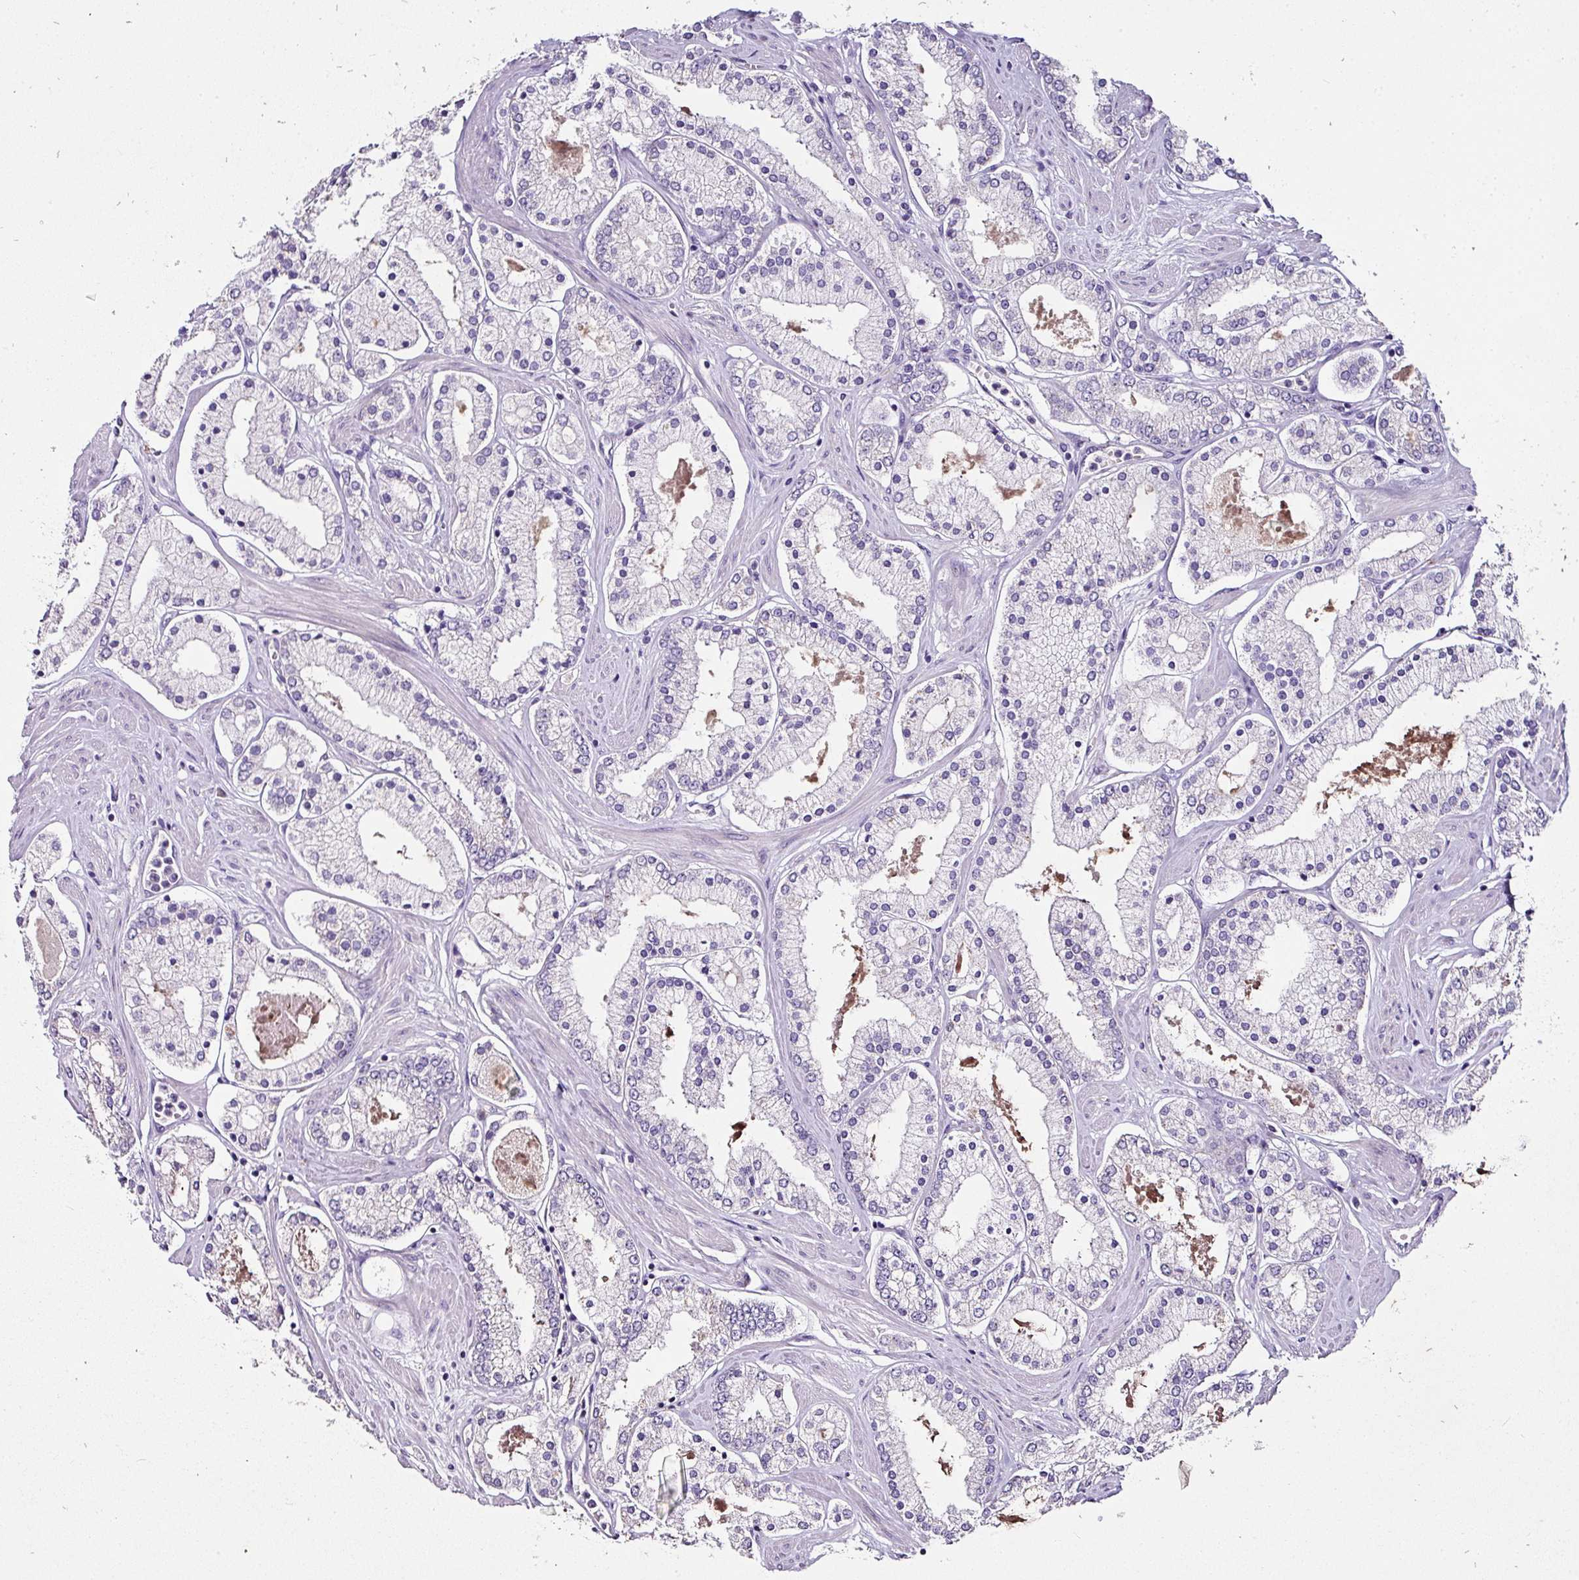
{"staining": {"intensity": "negative", "quantity": "none", "location": "none"}, "tissue": "prostate cancer", "cell_type": "Tumor cells", "image_type": "cancer", "snomed": [{"axis": "morphology", "description": "Adenocarcinoma, Low grade"}, {"axis": "topography", "description": "Prostate"}], "caption": "Protein analysis of prostate low-grade adenocarcinoma reveals no significant staining in tumor cells. (DAB (3,3'-diaminobenzidine) immunohistochemistry (IHC) with hematoxylin counter stain).", "gene": "SKIC2", "patient": {"sex": "male", "age": 42}}